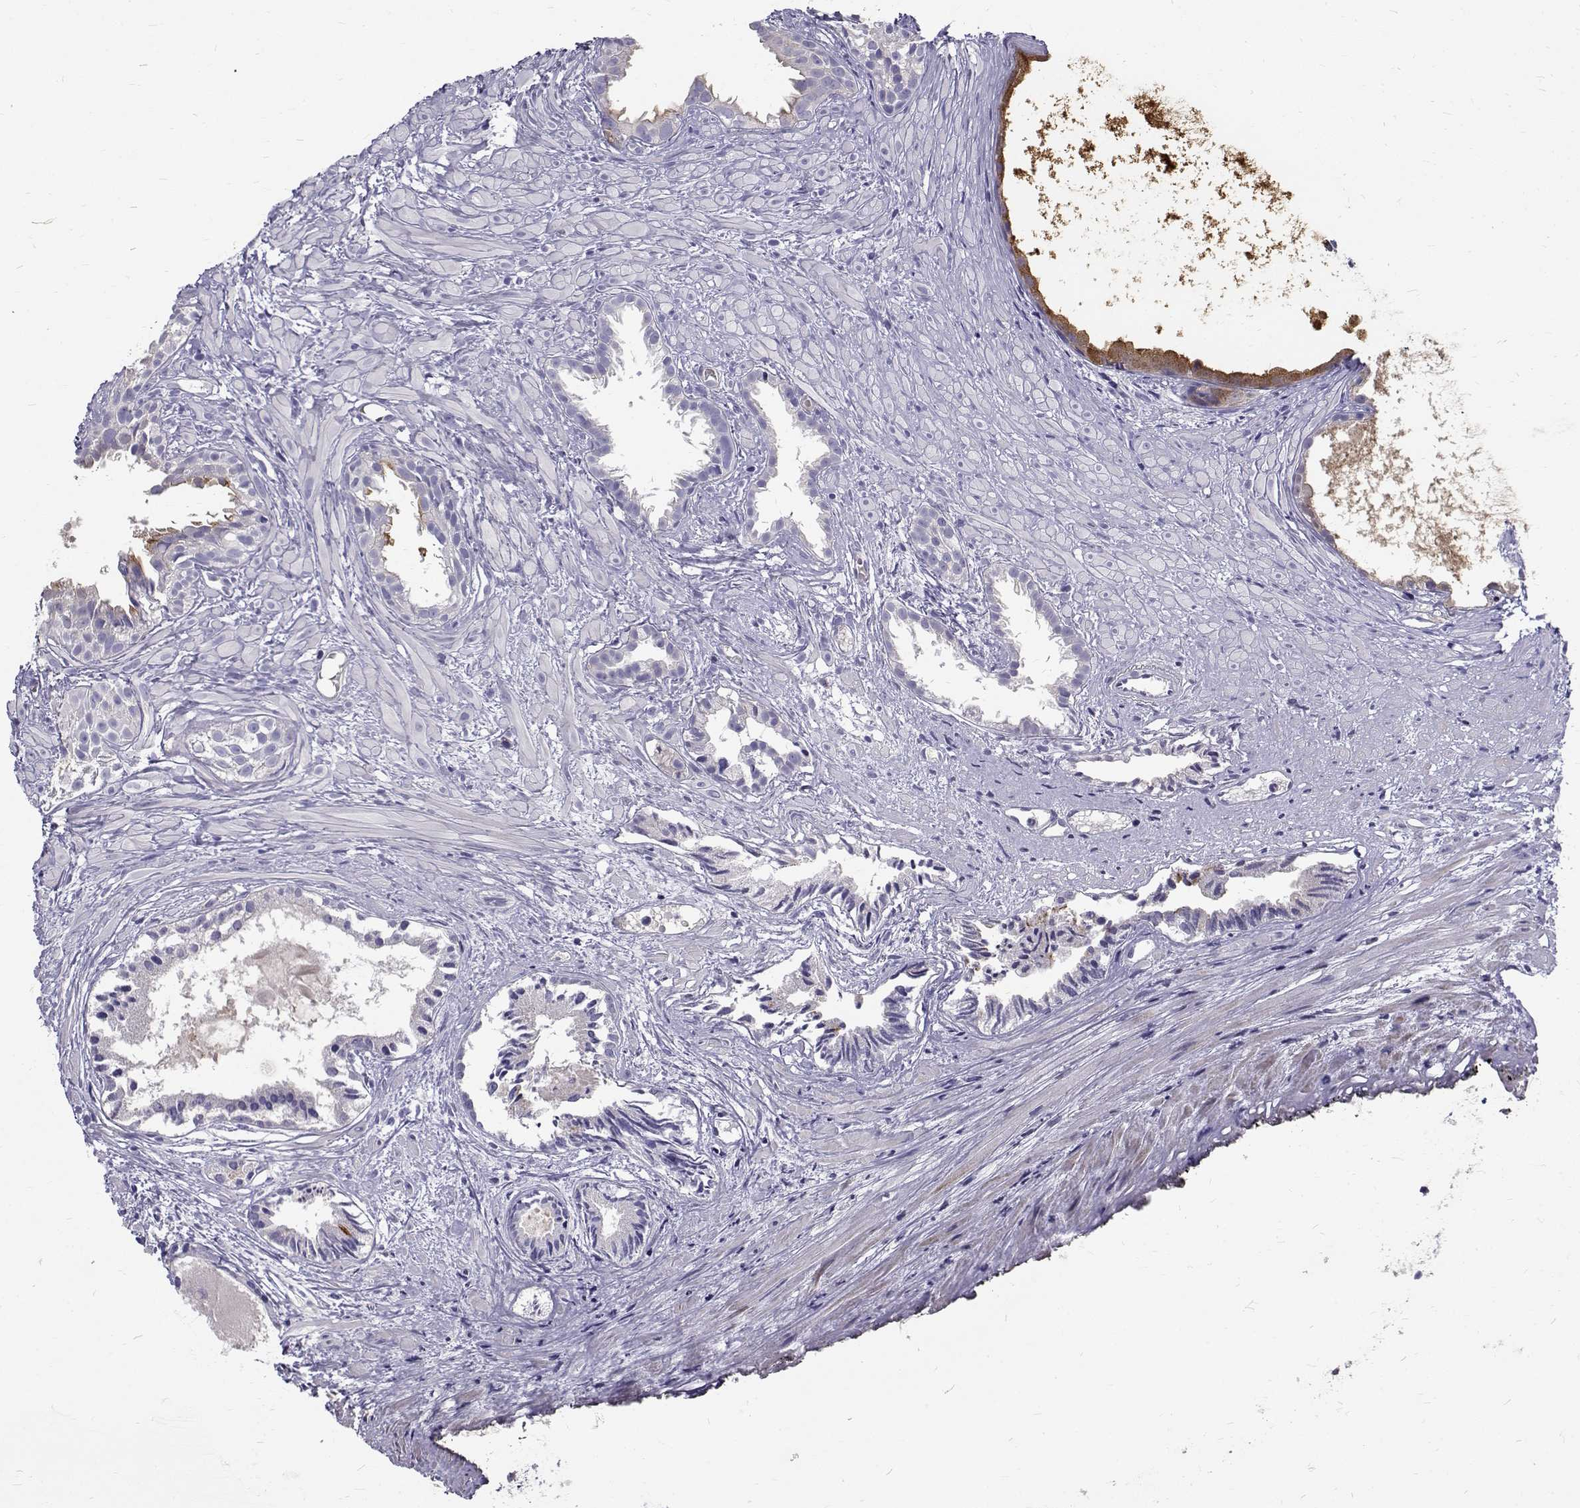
{"staining": {"intensity": "negative", "quantity": "none", "location": "none"}, "tissue": "prostate cancer", "cell_type": "Tumor cells", "image_type": "cancer", "snomed": [{"axis": "morphology", "description": "Adenocarcinoma, High grade"}, {"axis": "topography", "description": "Prostate"}], "caption": "The micrograph exhibits no significant expression in tumor cells of prostate cancer (adenocarcinoma (high-grade)).", "gene": "IGSF1", "patient": {"sex": "male", "age": 79}}